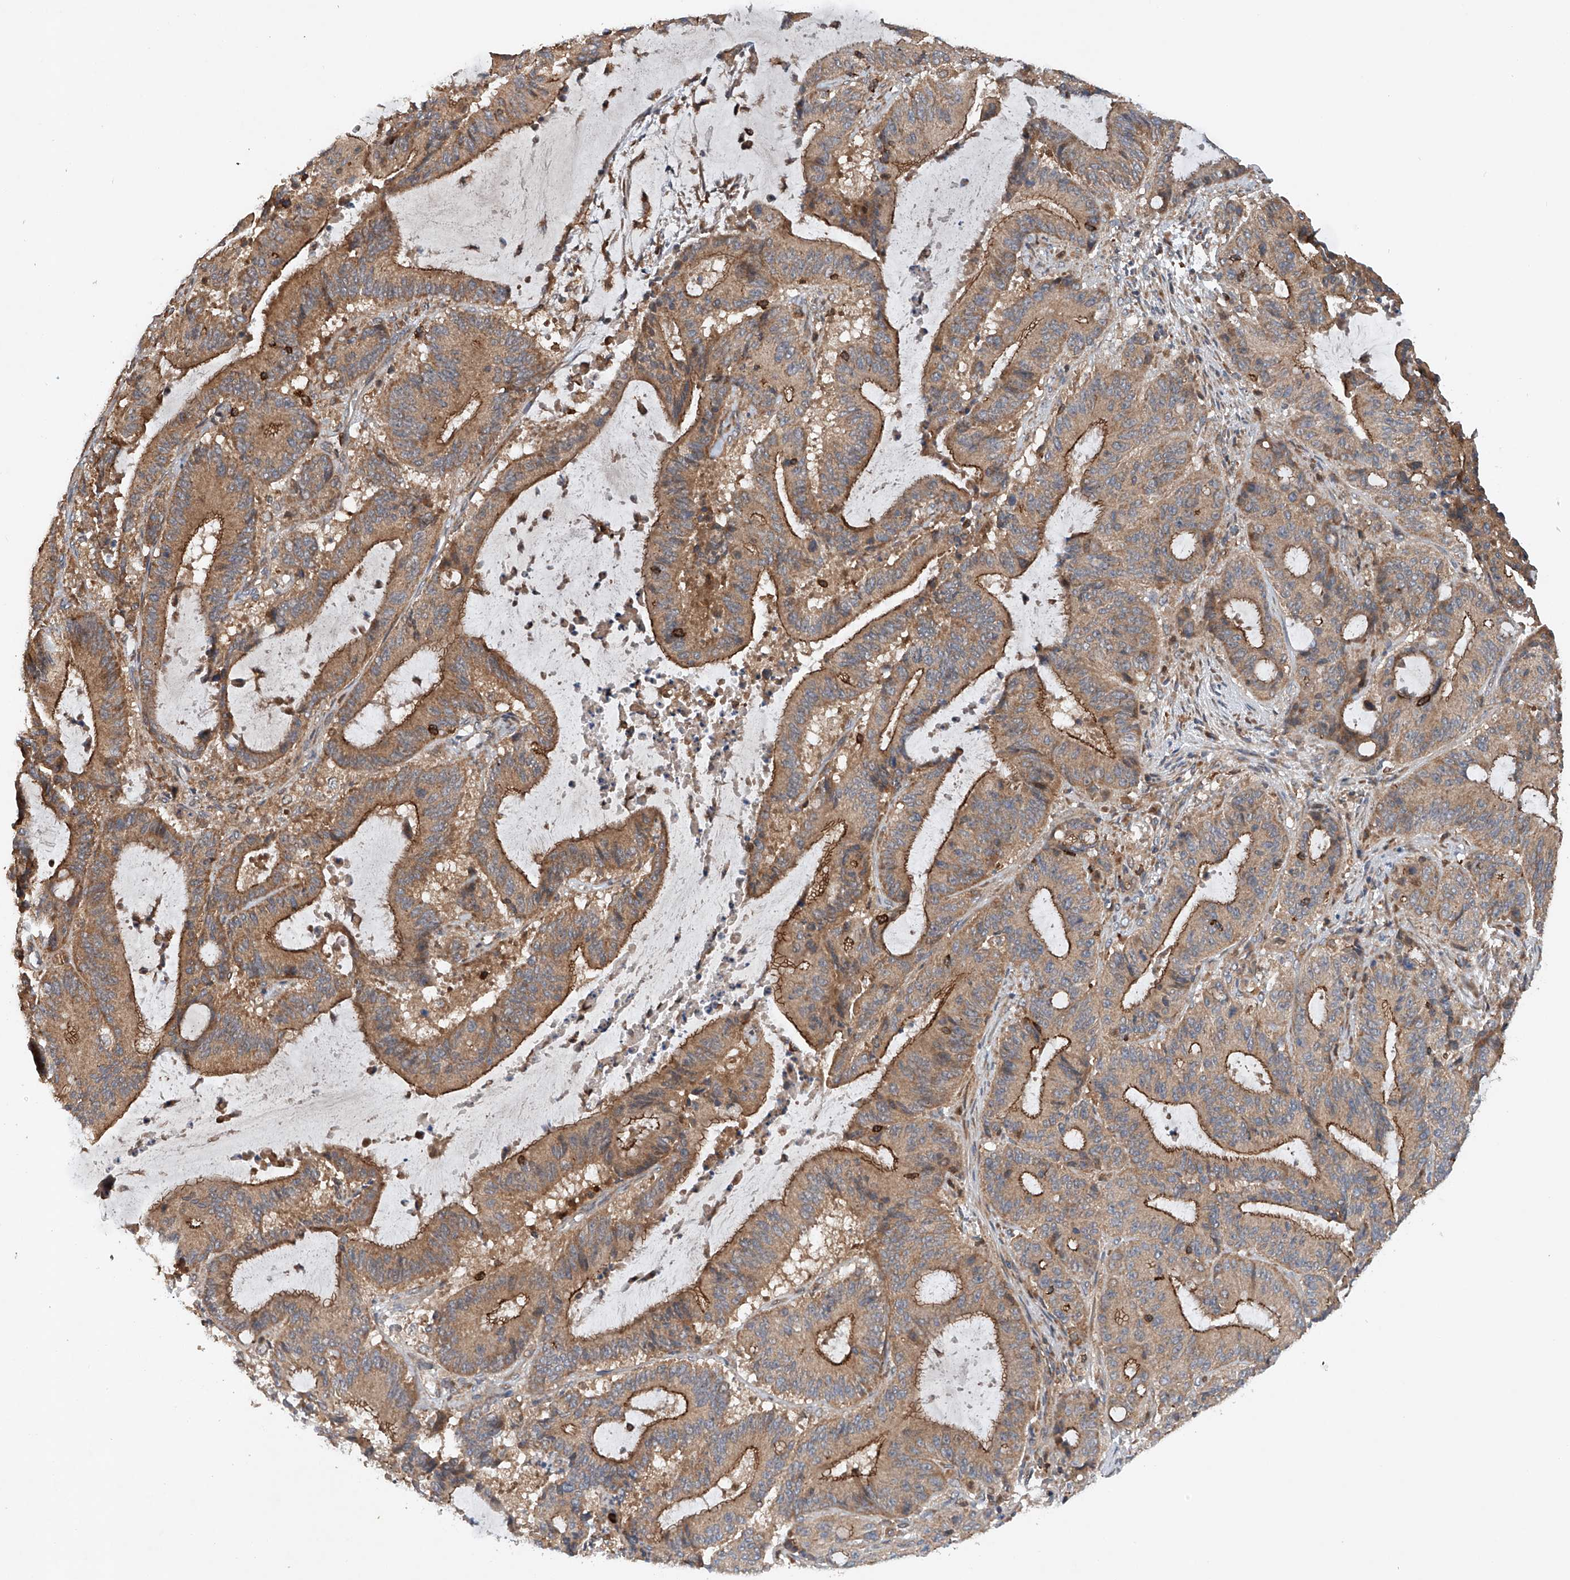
{"staining": {"intensity": "moderate", "quantity": ">75%", "location": "cytoplasmic/membranous"}, "tissue": "liver cancer", "cell_type": "Tumor cells", "image_type": "cancer", "snomed": [{"axis": "morphology", "description": "Normal tissue, NOS"}, {"axis": "morphology", "description": "Cholangiocarcinoma"}, {"axis": "topography", "description": "Liver"}, {"axis": "topography", "description": "Peripheral nerve tissue"}], "caption": "This is a micrograph of IHC staining of liver cancer, which shows moderate expression in the cytoplasmic/membranous of tumor cells.", "gene": "CEP85L", "patient": {"sex": "female", "age": 73}}